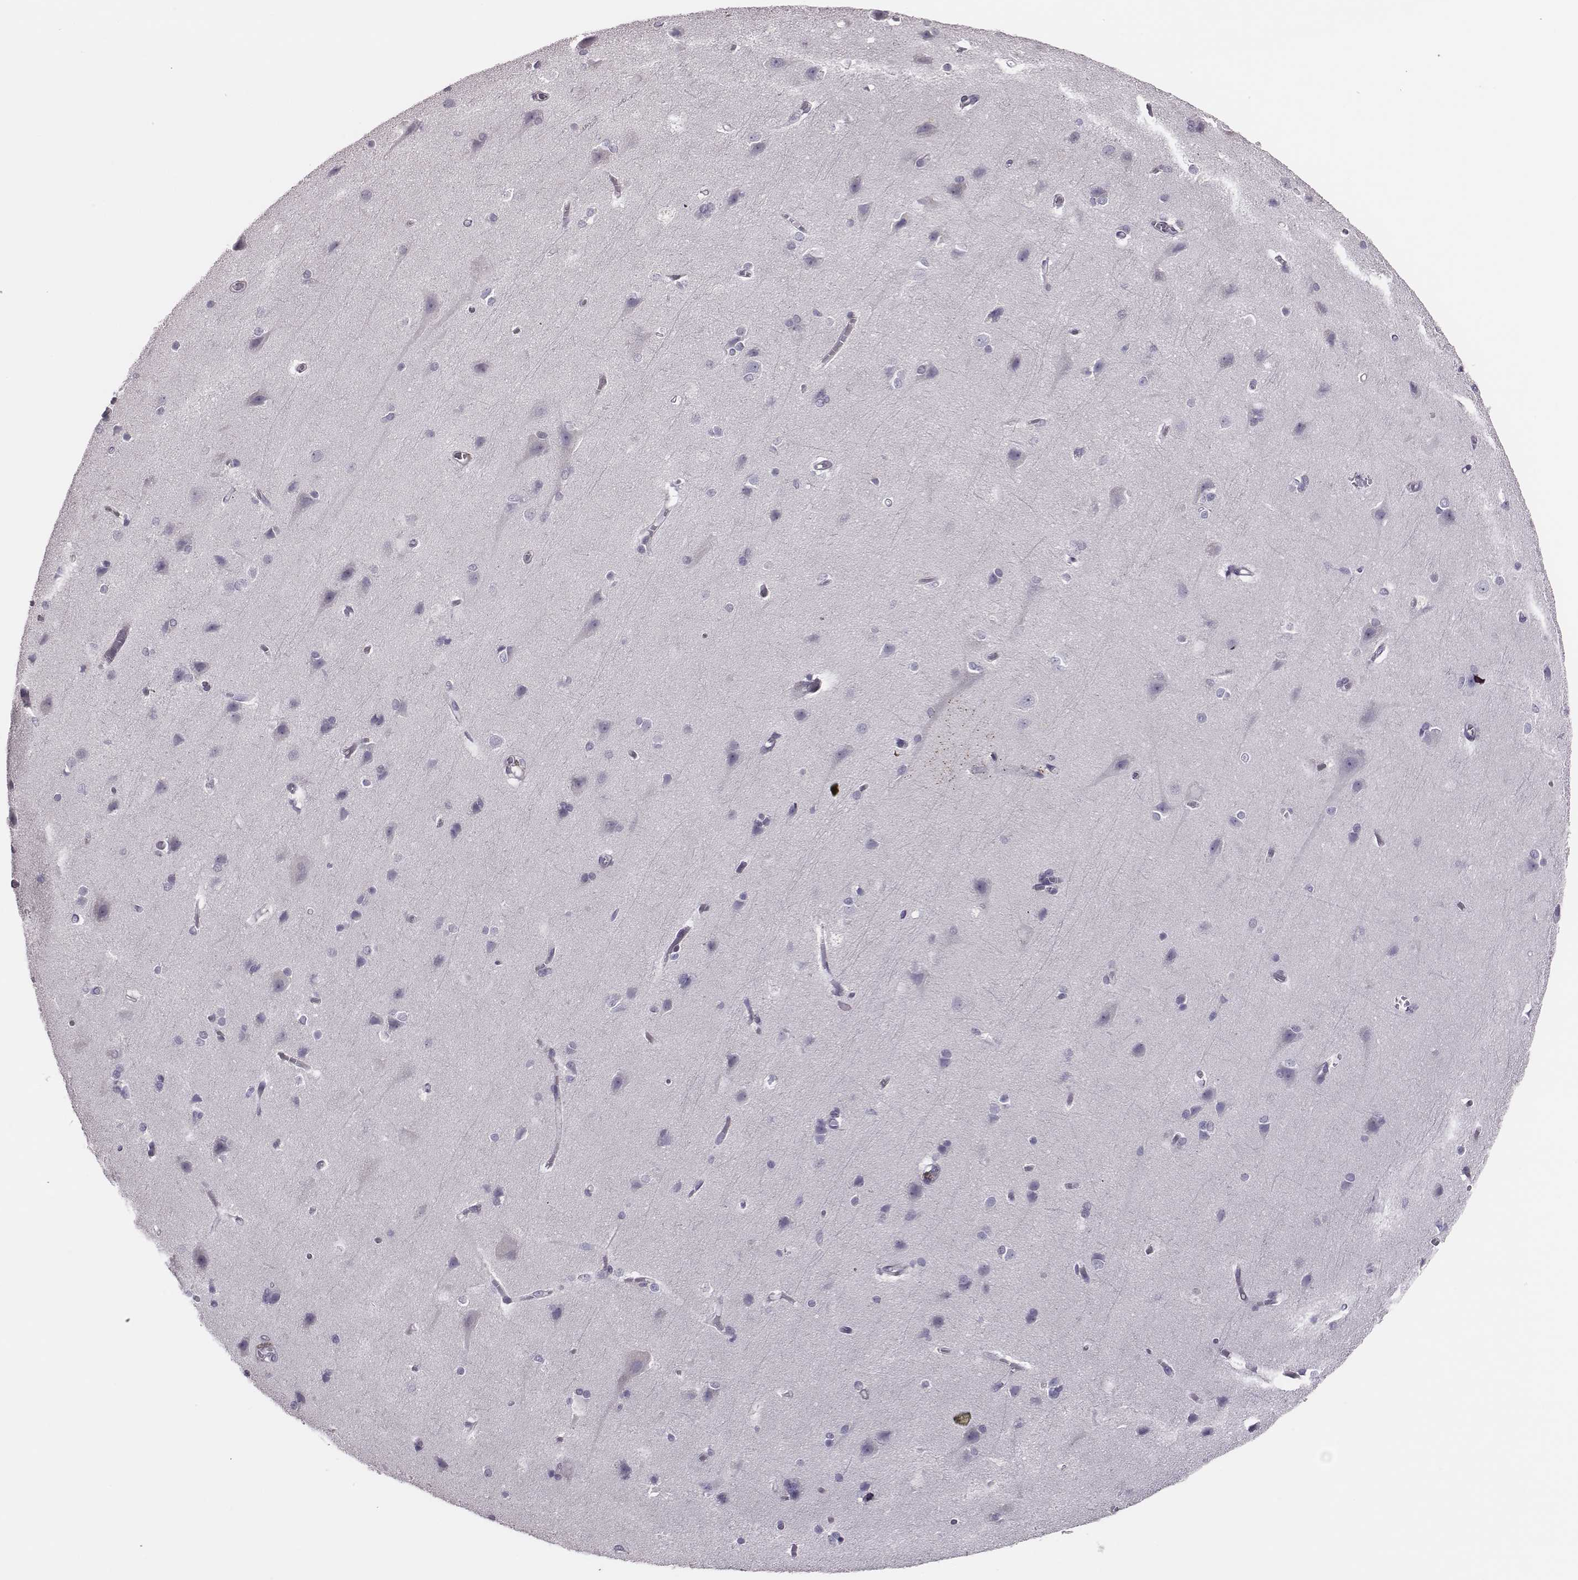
{"staining": {"intensity": "negative", "quantity": "none", "location": "none"}, "tissue": "cerebral cortex", "cell_type": "Endothelial cells", "image_type": "normal", "snomed": [{"axis": "morphology", "description": "Normal tissue, NOS"}, {"axis": "topography", "description": "Cerebral cortex"}], "caption": "DAB (3,3'-diaminobenzidine) immunohistochemical staining of benign cerebral cortex demonstrates no significant positivity in endothelial cells.", "gene": "SCML2", "patient": {"sex": "male", "age": 37}}